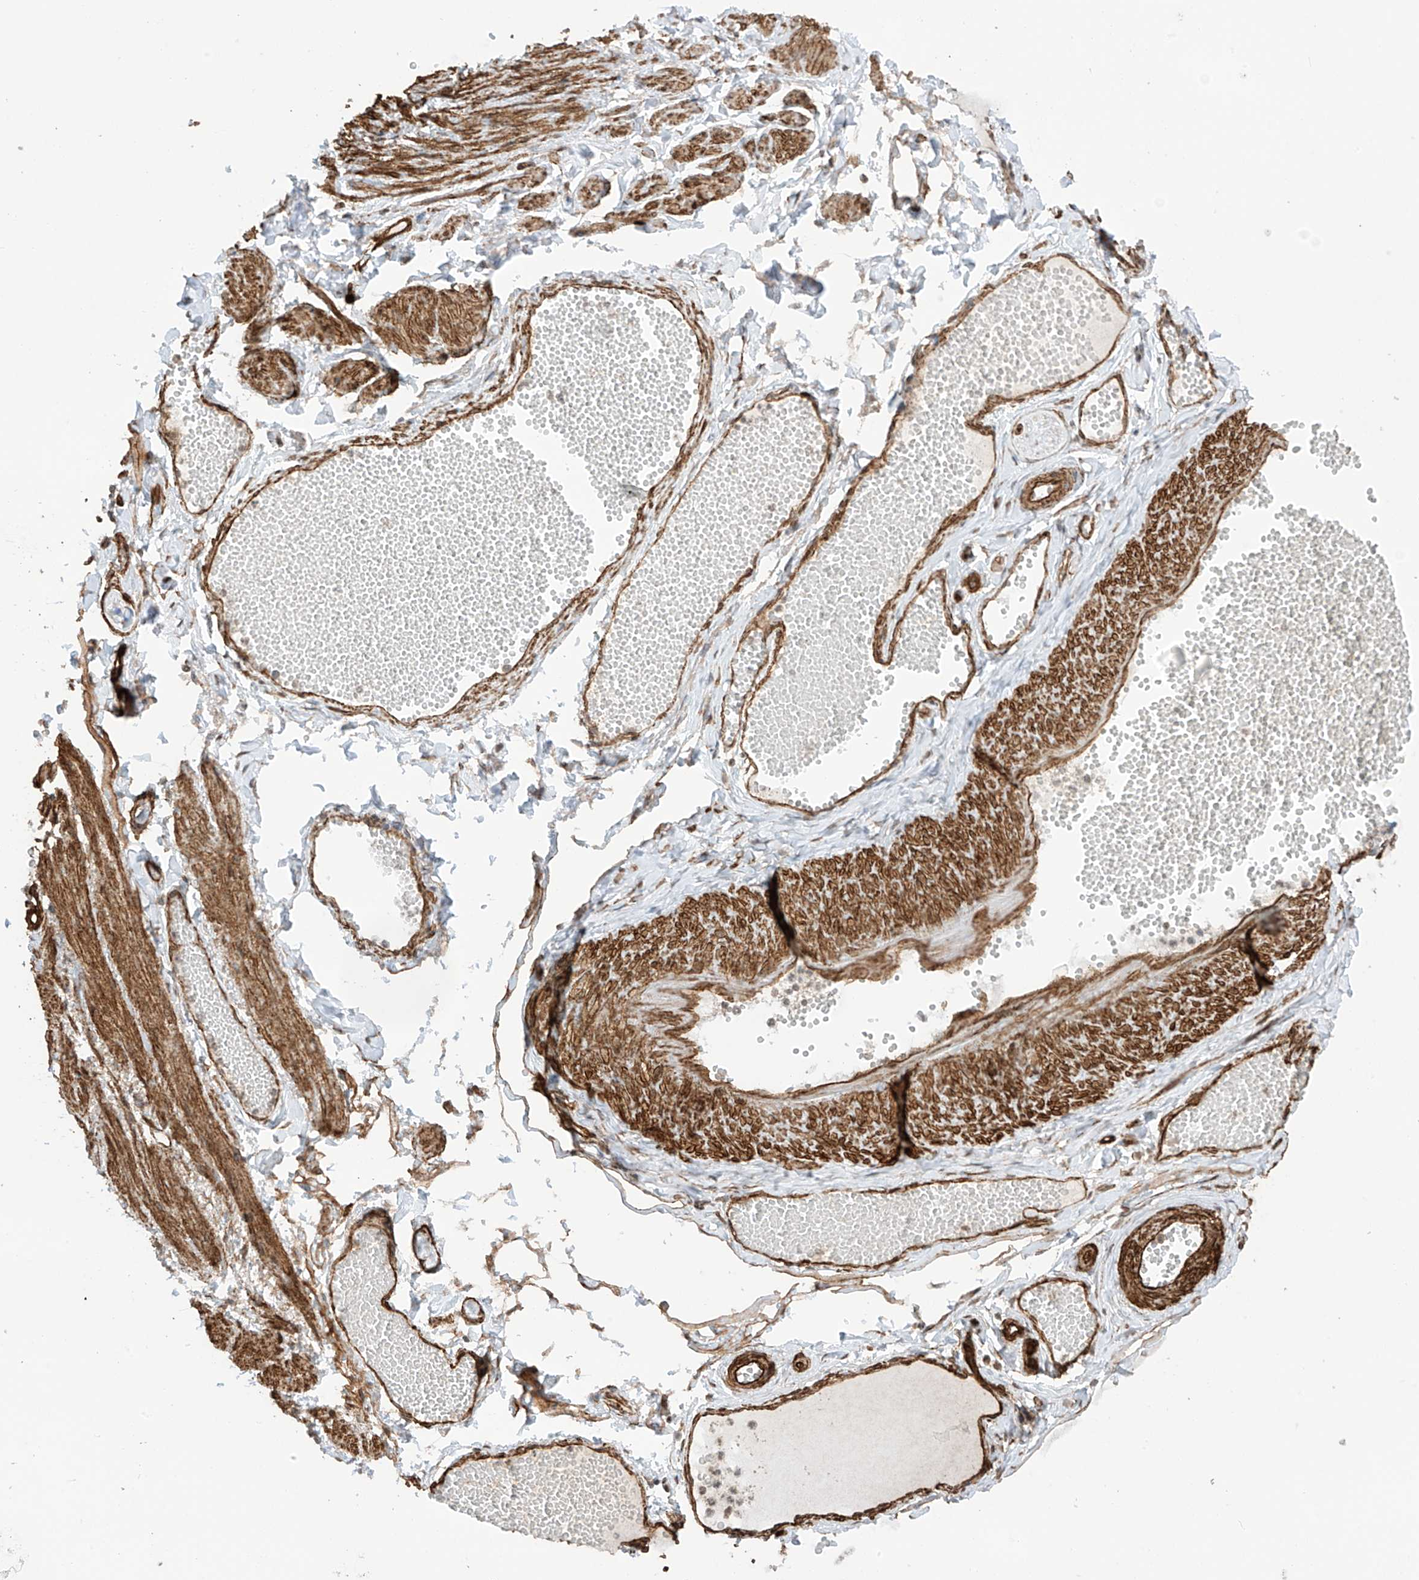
{"staining": {"intensity": "moderate", "quantity": ">75%", "location": "cytoplasmic/membranous"}, "tissue": "adipose tissue", "cell_type": "Adipocytes", "image_type": "normal", "snomed": [{"axis": "morphology", "description": "Normal tissue, NOS"}, {"axis": "topography", "description": "Smooth muscle"}, {"axis": "topography", "description": "Peripheral nerve tissue"}], "caption": "Protein expression by IHC shows moderate cytoplasmic/membranous expression in about >75% of adipocytes in benign adipose tissue. (Brightfield microscopy of DAB IHC at high magnification).", "gene": "TTLL5", "patient": {"sex": "female", "age": 39}}